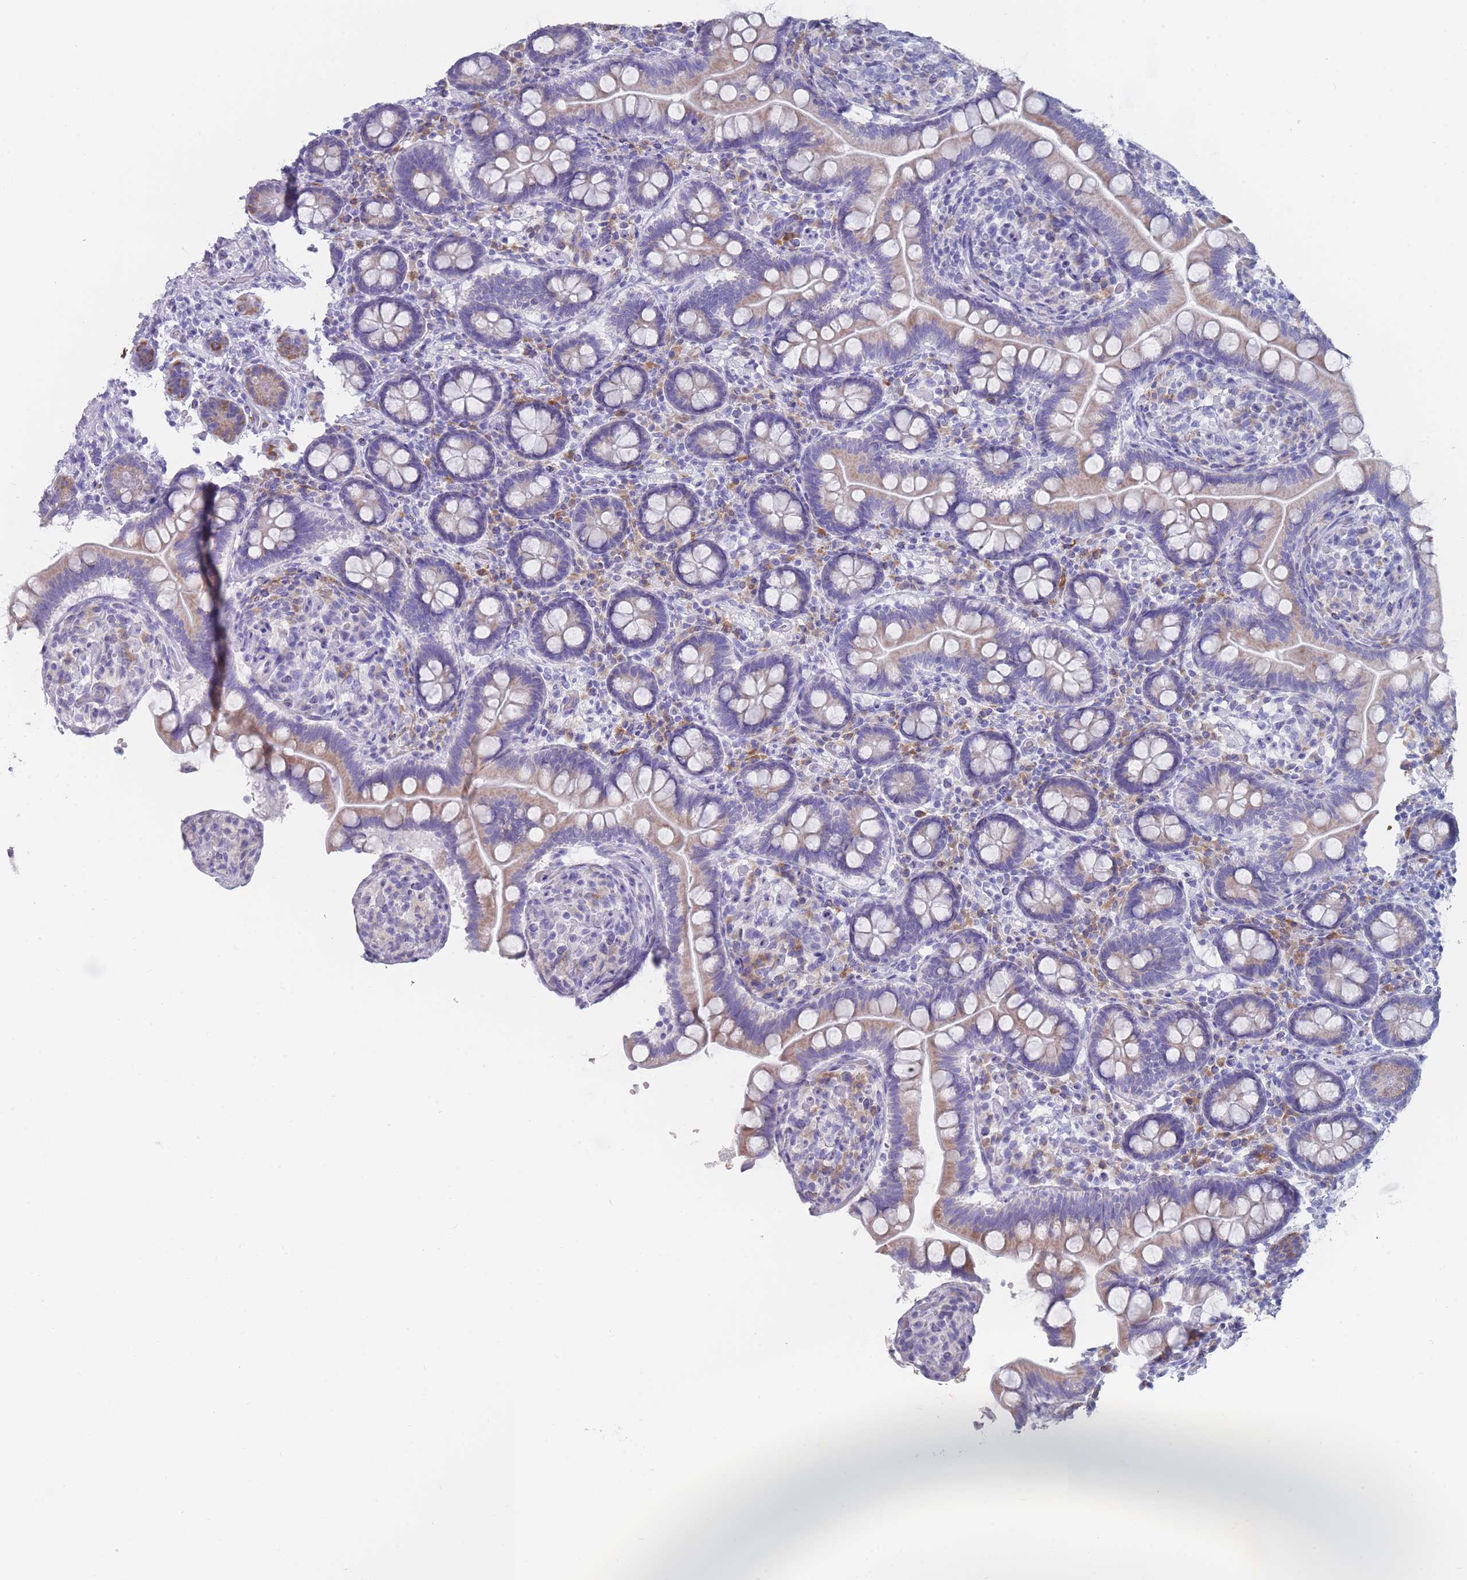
{"staining": {"intensity": "moderate", "quantity": "25%-75%", "location": "cytoplasmic/membranous"}, "tissue": "small intestine", "cell_type": "Glandular cells", "image_type": "normal", "snomed": [{"axis": "morphology", "description": "Normal tissue, NOS"}, {"axis": "topography", "description": "Small intestine"}], "caption": "Small intestine stained with a brown dye exhibits moderate cytoplasmic/membranous positive positivity in approximately 25%-75% of glandular cells.", "gene": "ST8SIA5", "patient": {"sex": "female", "age": 64}}